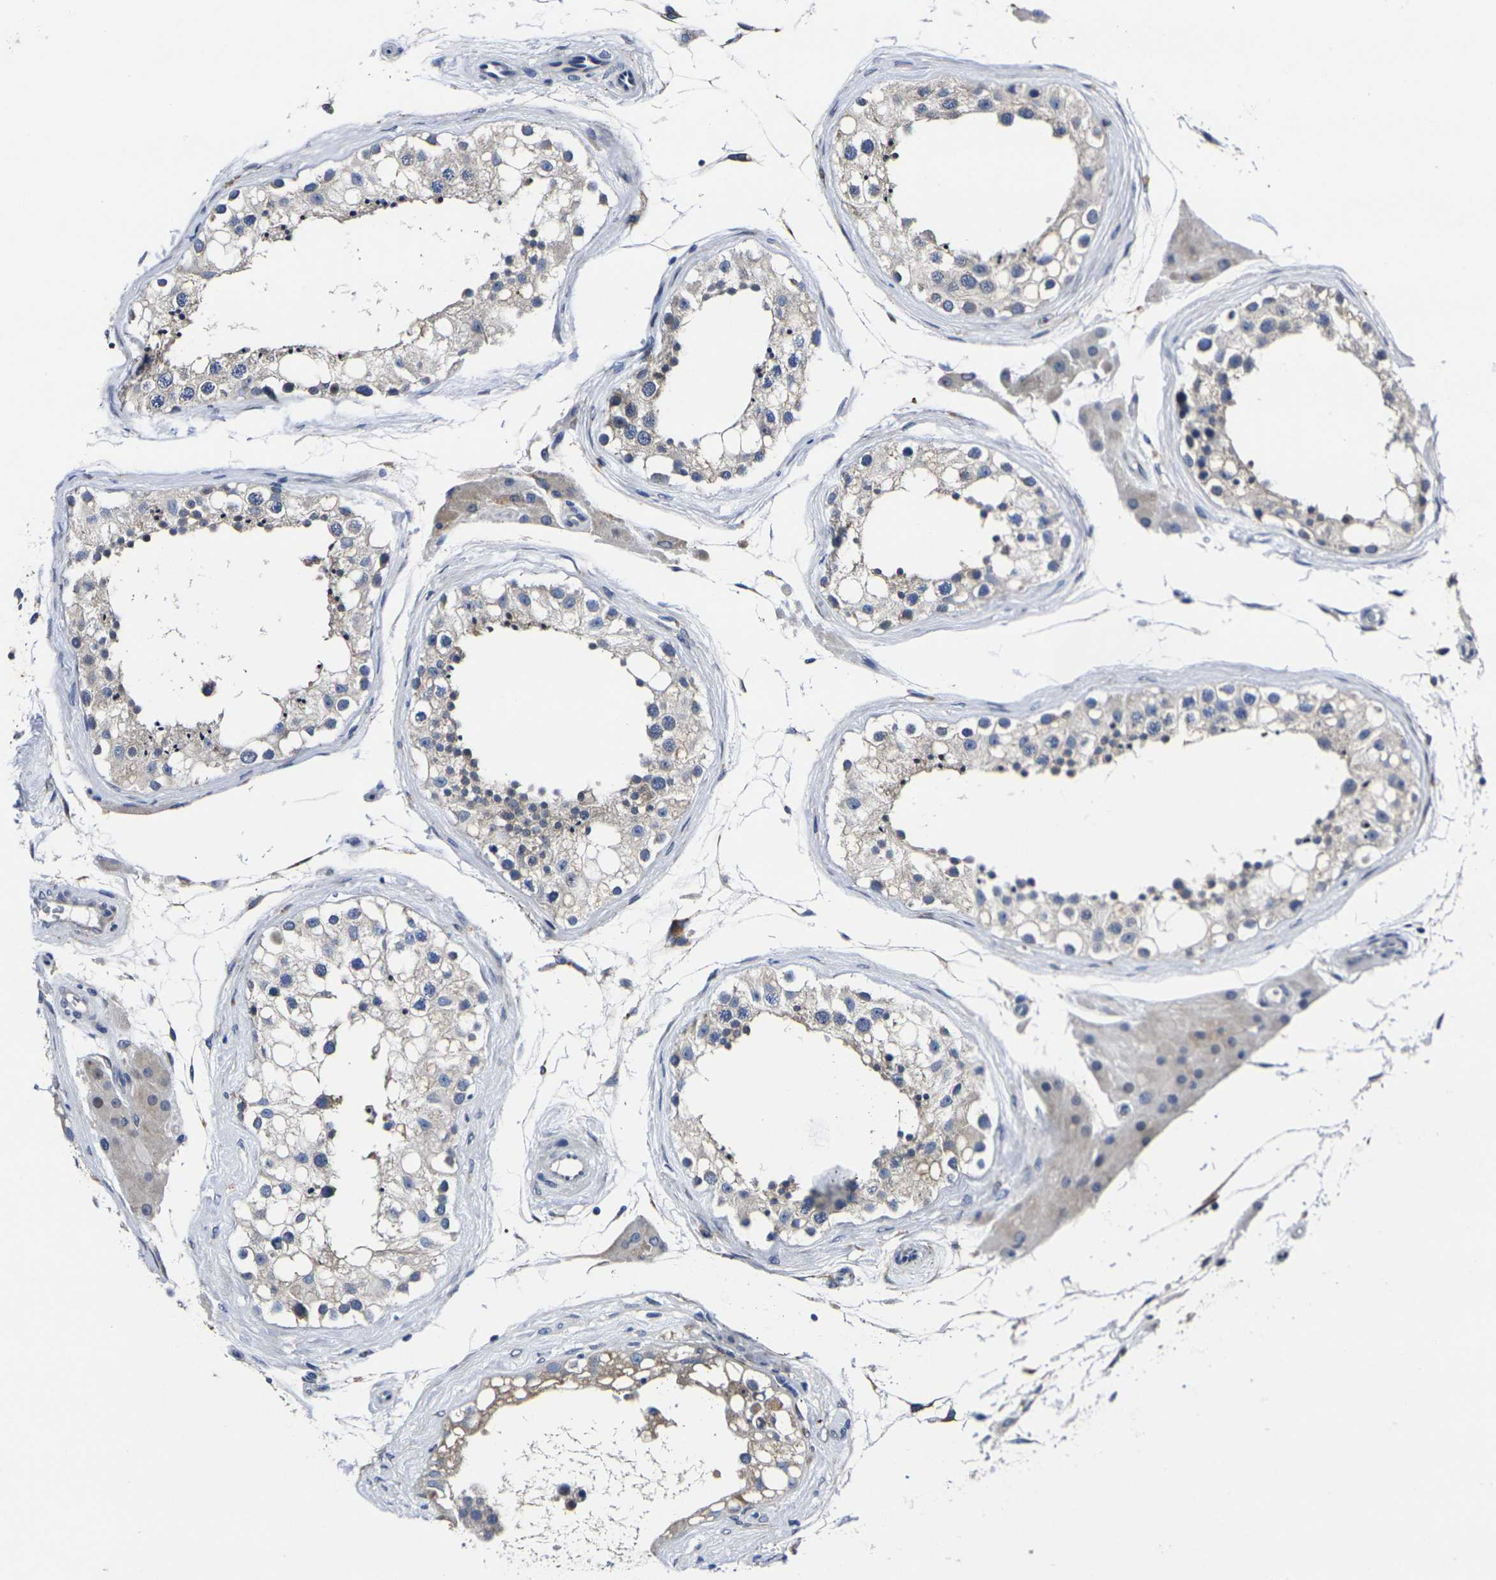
{"staining": {"intensity": "weak", "quantity": "<25%", "location": "cytoplasmic/membranous"}, "tissue": "testis", "cell_type": "Cells in seminiferous ducts", "image_type": "normal", "snomed": [{"axis": "morphology", "description": "Normal tissue, NOS"}, {"axis": "topography", "description": "Testis"}], "caption": "The immunohistochemistry photomicrograph has no significant staining in cells in seminiferous ducts of testis. (Stains: DAB (3,3'-diaminobenzidine) immunohistochemistry with hematoxylin counter stain, Microscopy: brightfield microscopy at high magnification).", "gene": "CYP2C8", "patient": {"sex": "male", "age": 68}}